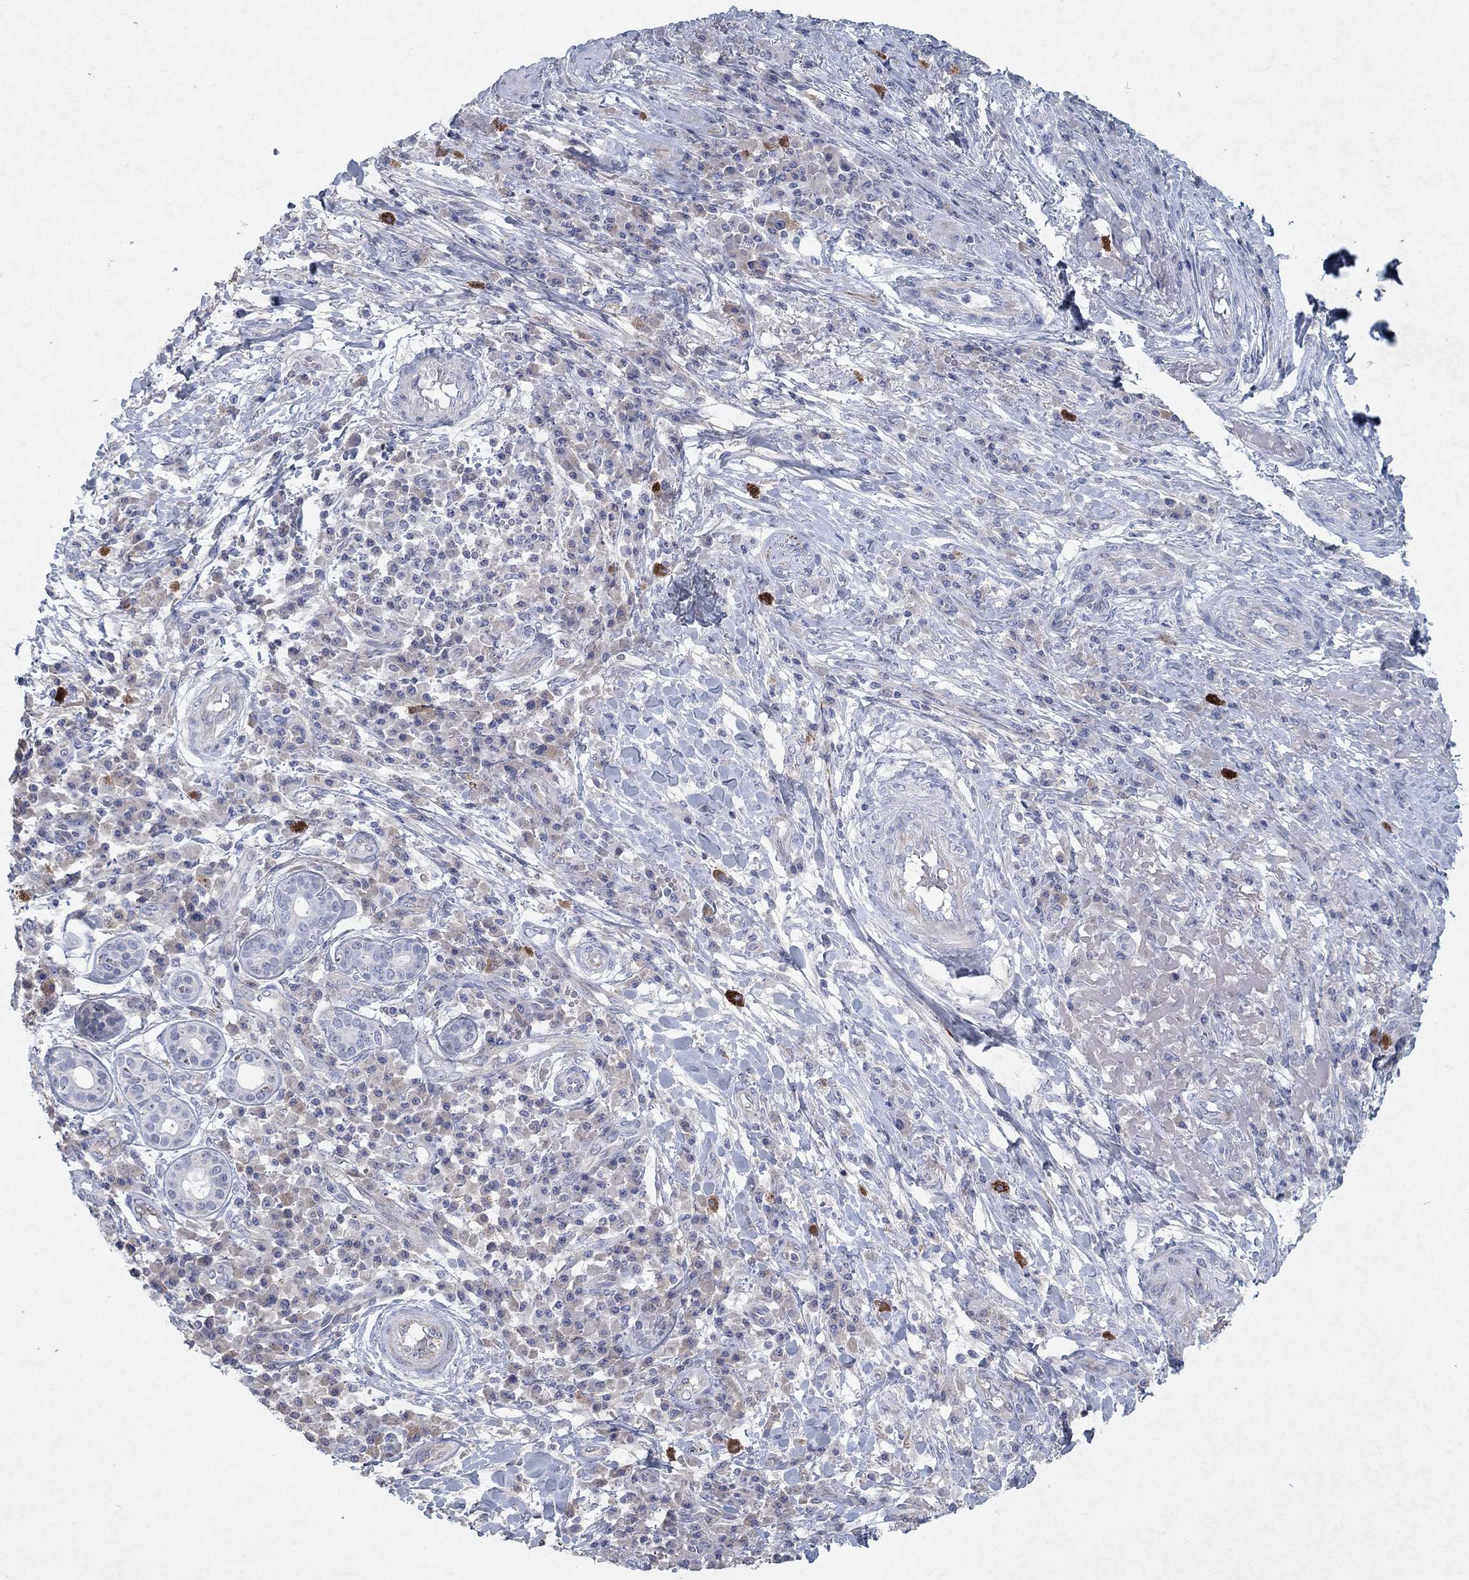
{"staining": {"intensity": "negative", "quantity": "none", "location": "none"}, "tissue": "skin cancer", "cell_type": "Tumor cells", "image_type": "cancer", "snomed": [{"axis": "morphology", "description": "Squamous cell carcinoma, NOS"}, {"axis": "topography", "description": "Skin"}], "caption": "The immunohistochemistry (IHC) micrograph has no significant positivity in tumor cells of skin cancer tissue. The staining was performed using DAB to visualize the protein expression in brown, while the nuclei were stained in blue with hematoxylin (Magnification: 20x).", "gene": "KRT40", "patient": {"sex": "male", "age": 92}}